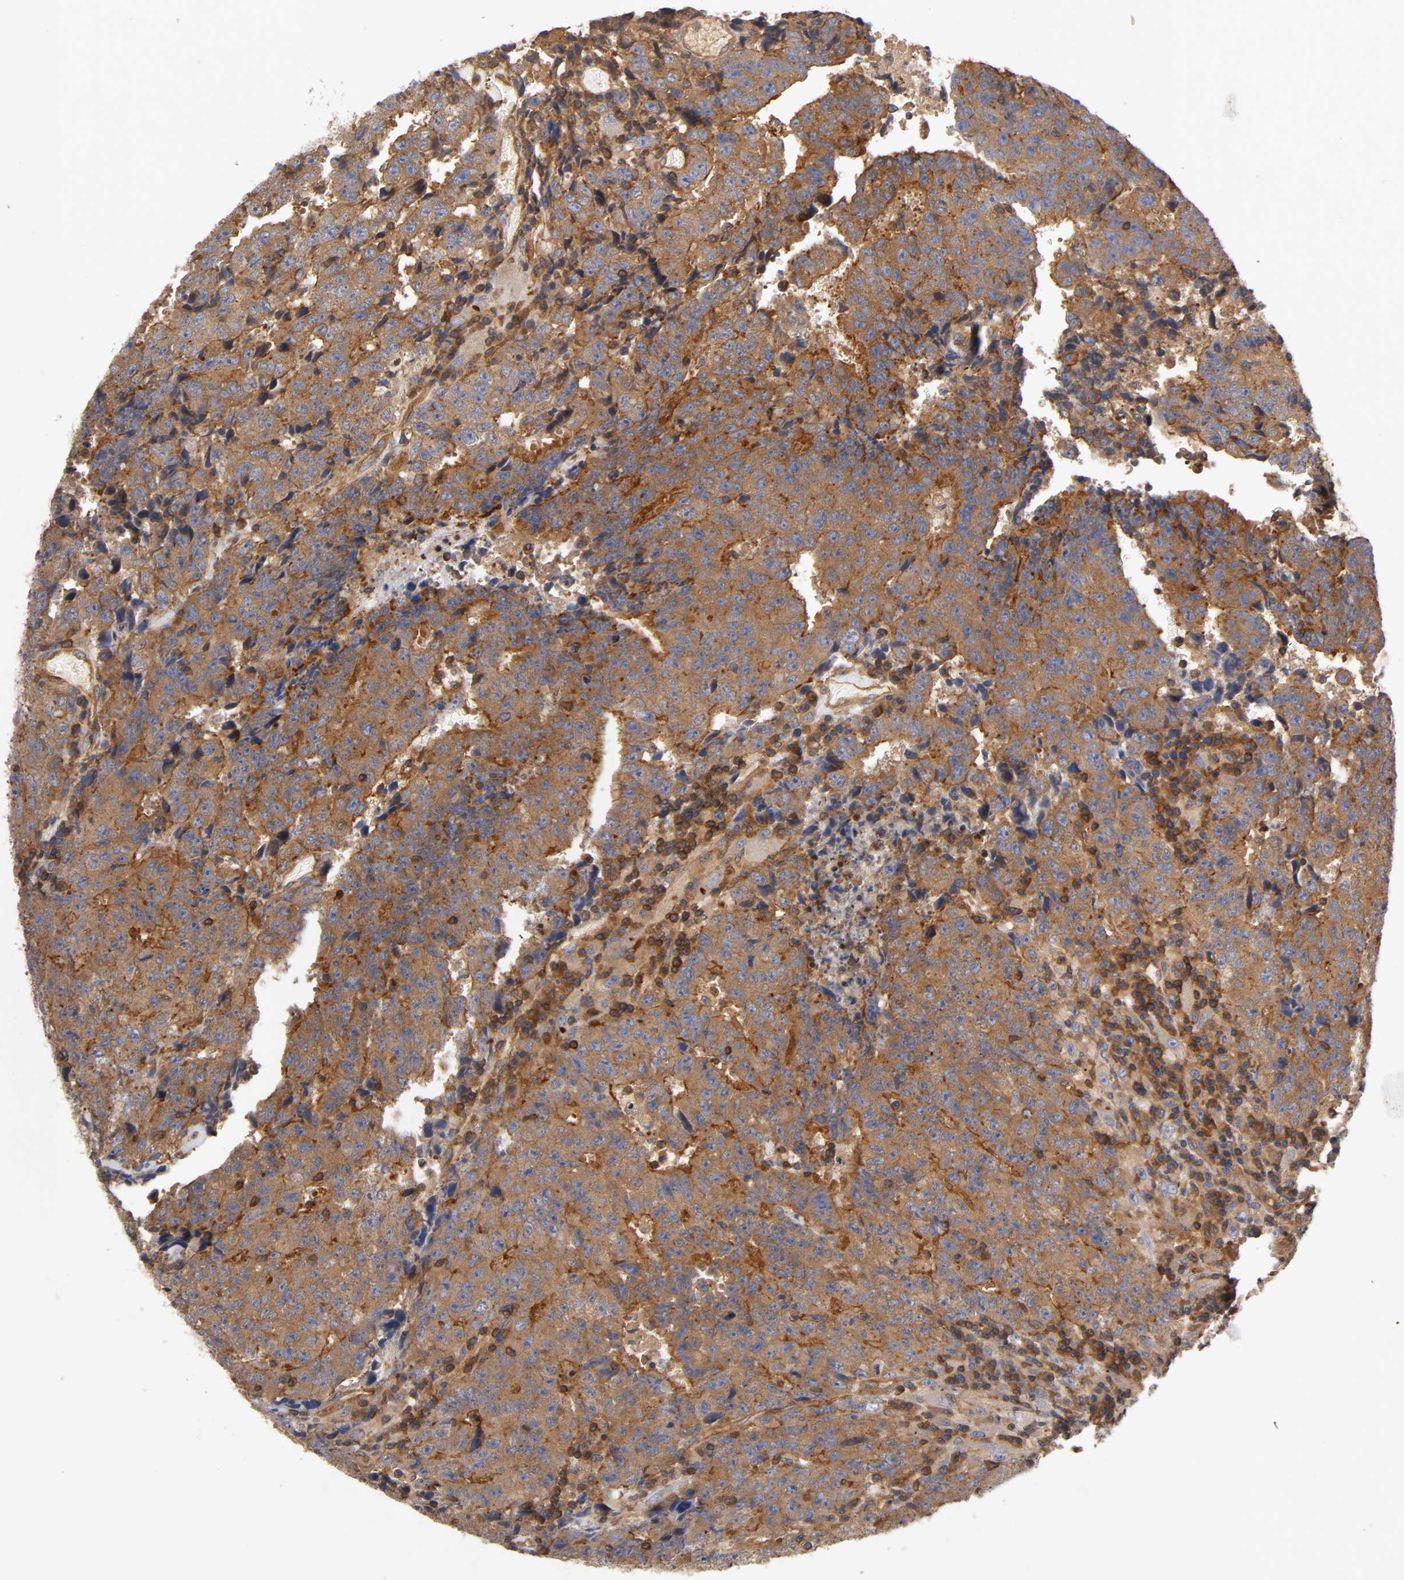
{"staining": {"intensity": "strong", "quantity": "25%-75%", "location": "cytoplasmic/membranous"}, "tissue": "testis cancer", "cell_type": "Tumor cells", "image_type": "cancer", "snomed": [{"axis": "morphology", "description": "Necrosis, NOS"}, {"axis": "morphology", "description": "Carcinoma, Embryonal, NOS"}, {"axis": "topography", "description": "Testis"}], "caption": "Immunohistochemical staining of human testis embryonal carcinoma reveals high levels of strong cytoplasmic/membranous expression in about 25%-75% of tumor cells. Immunohistochemistry stains the protein in brown and the nuclei are stained blue.", "gene": "LAMTOR2", "patient": {"sex": "male", "age": 19}}